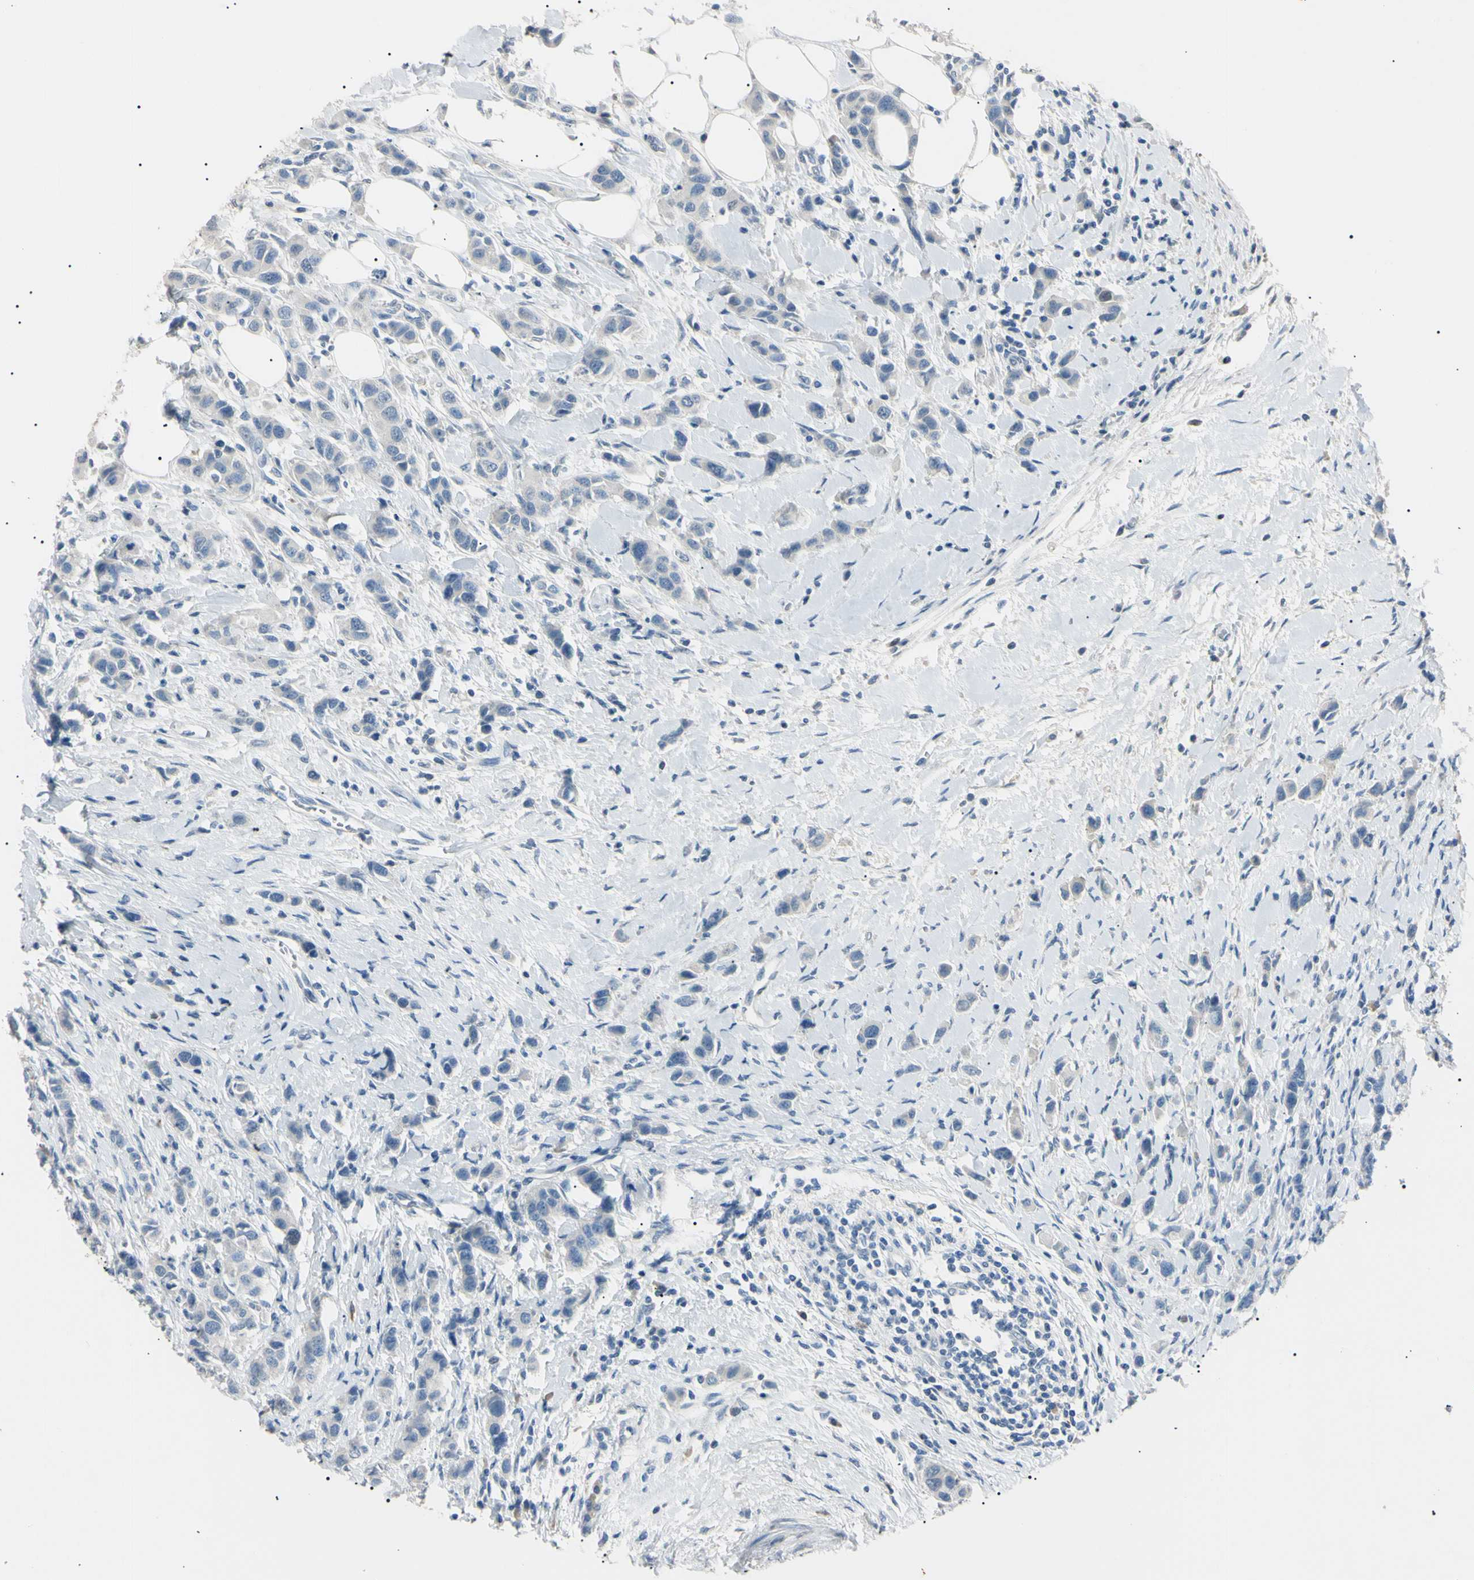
{"staining": {"intensity": "negative", "quantity": "none", "location": "none"}, "tissue": "breast cancer", "cell_type": "Tumor cells", "image_type": "cancer", "snomed": [{"axis": "morphology", "description": "Duct carcinoma"}, {"axis": "topography", "description": "Breast"}], "caption": "This is a histopathology image of IHC staining of intraductal carcinoma (breast), which shows no staining in tumor cells.", "gene": "CGB3", "patient": {"sex": "female", "age": 72}}